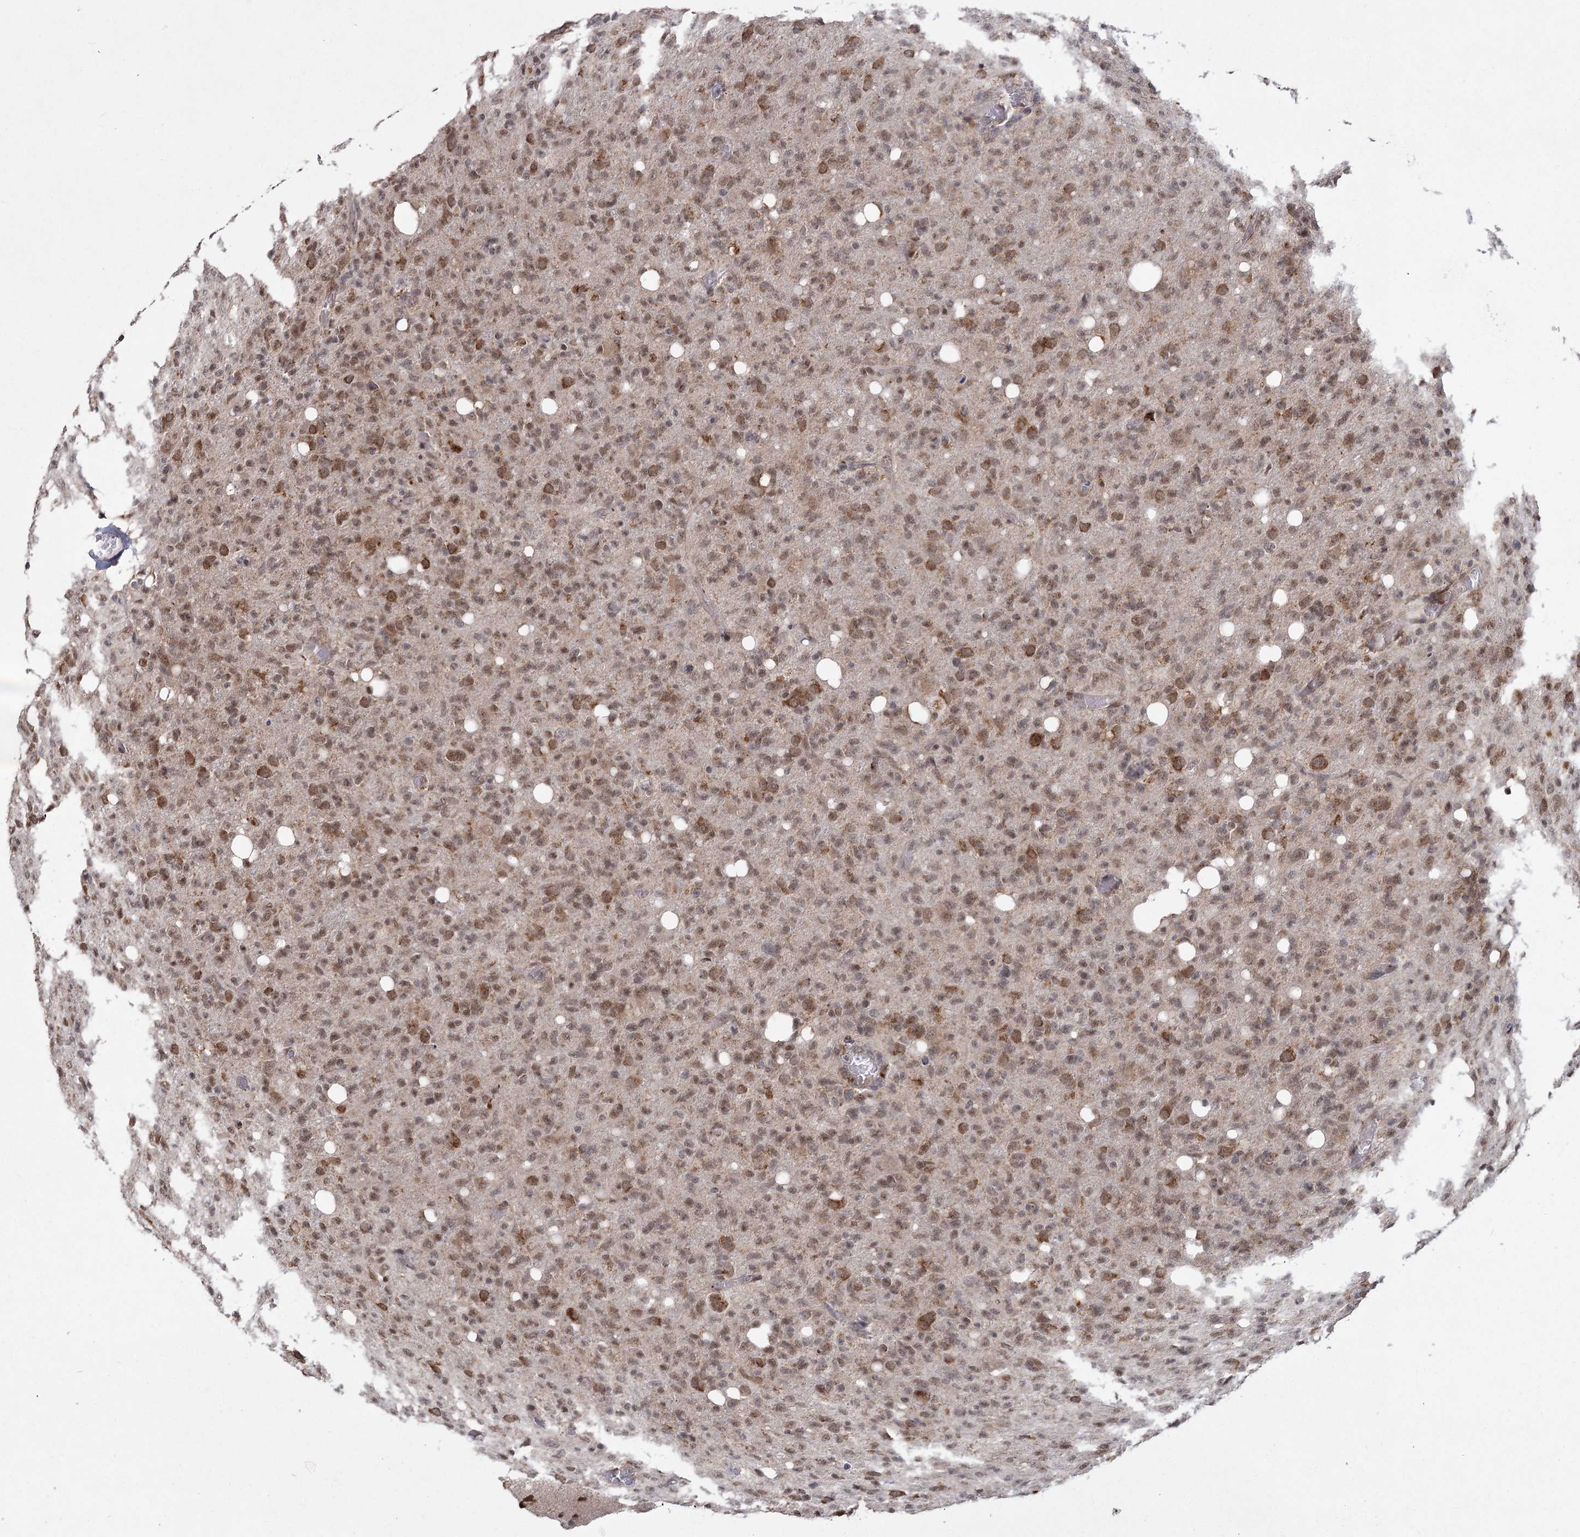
{"staining": {"intensity": "moderate", "quantity": ">75%", "location": "cytoplasmic/membranous,nuclear"}, "tissue": "glioma", "cell_type": "Tumor cells", "image_type": "cancer", "snomed": [{"axis": "morphology", "description": "Glioma, malignant, High grade"}, {"axis": "topography", "description": "Brain"}], "caption": "High-power microscopy captured an immunohistochemistry histopathology image of malignant glioma (high-grade), revealing moderate cytoplasmic/membranous and nuclear positivity in approximately >75% of tumor cells.", "gene": "ZCCHC24", "patient": {"sex": "female", "age": 57}}